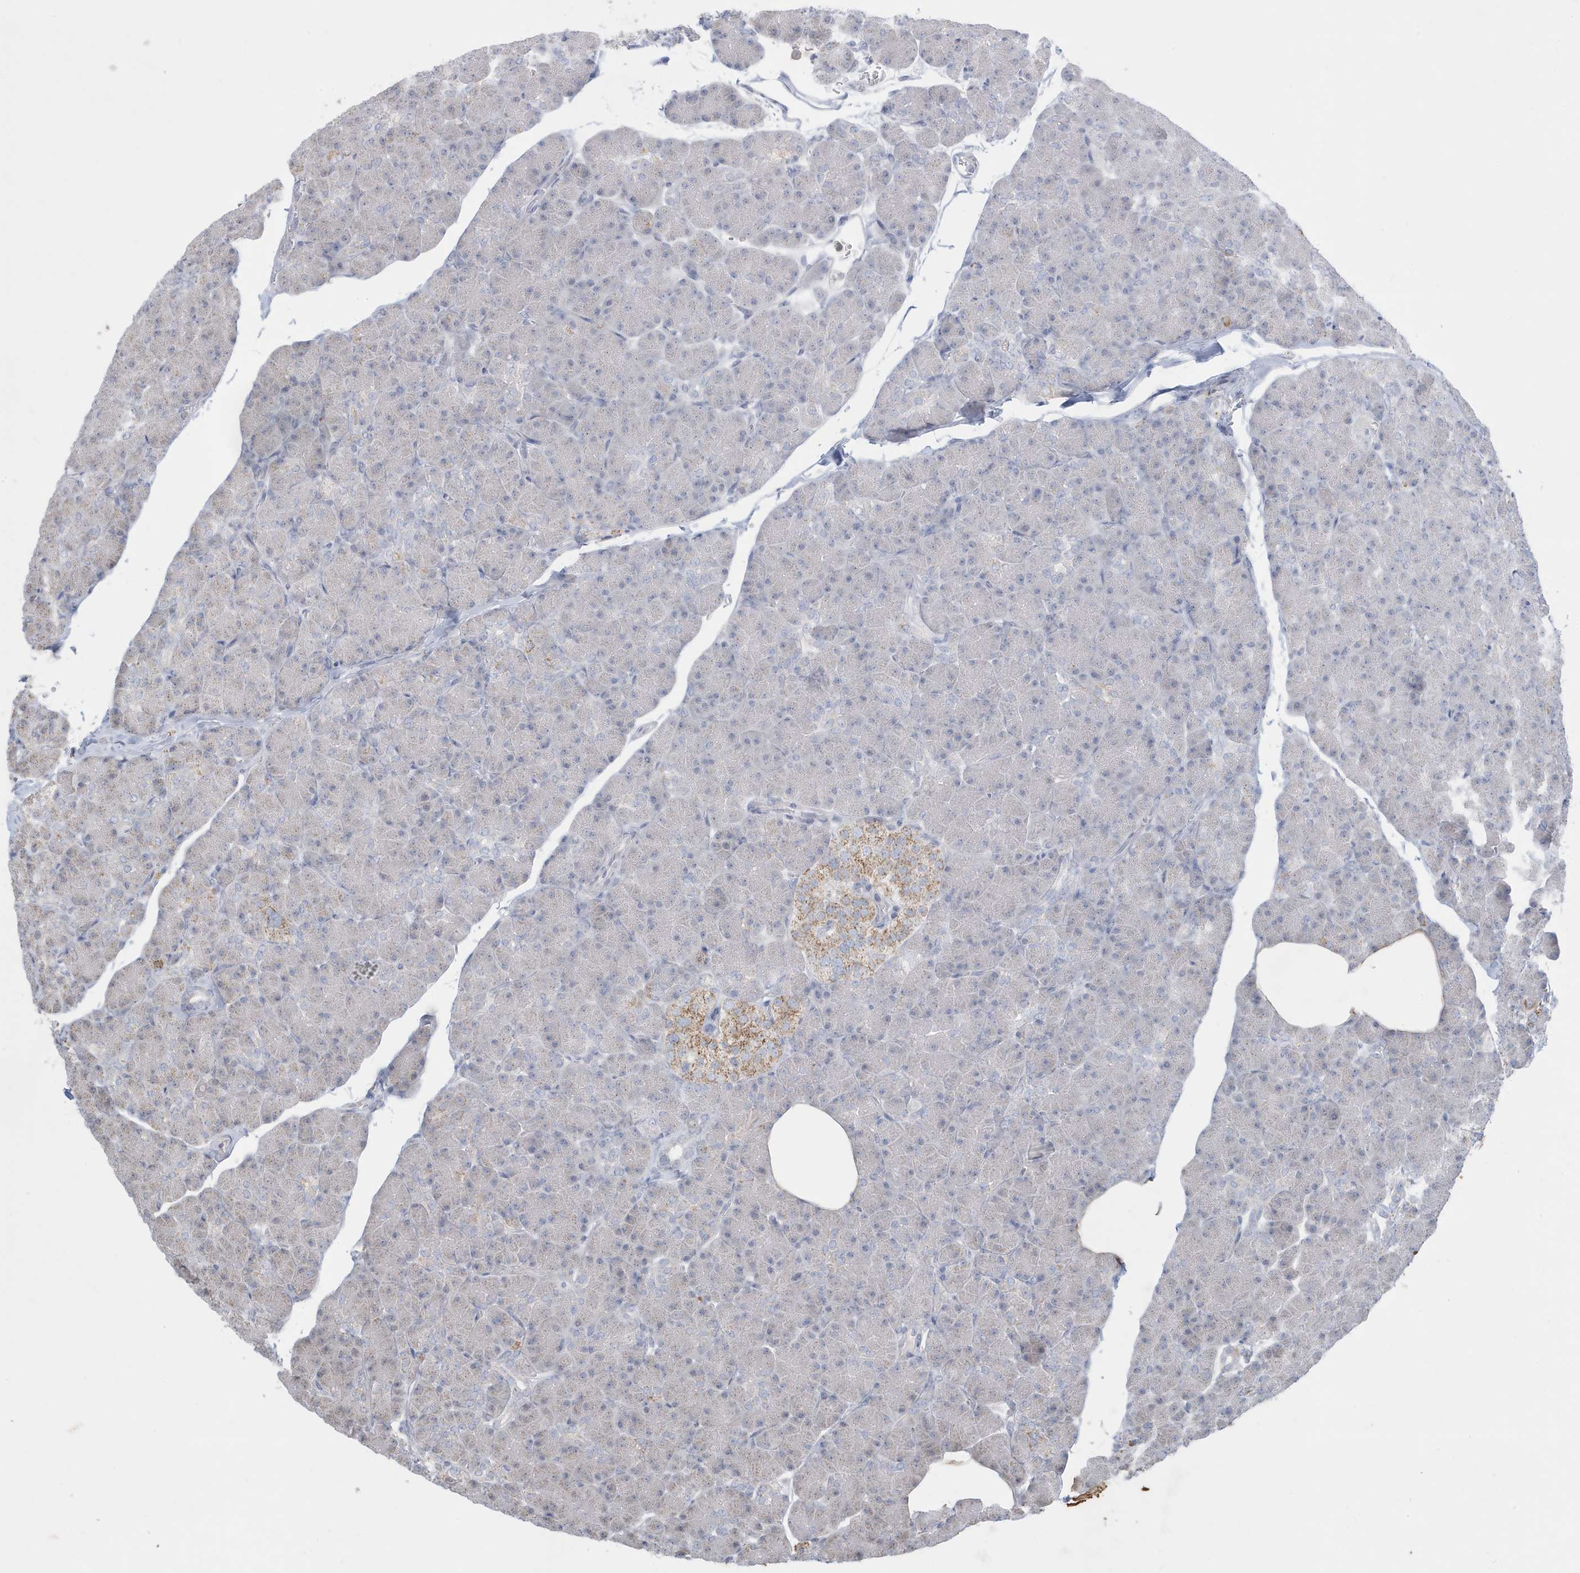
{"staining": {"intensity": "negative", "quantity": "none", "location": "none"}, "tissue": "pancreas", "cell_type": "Exocrine glandular cells", "image_type": "normal", "snomed": [{"axis": "morphology", "description": "Normal tissue, NOS"}, {"axis": "topography", "description": "Pancreas"}], "caption": "Immunohistochemical staining of unremarkable human pancreas shows no significant positivity in exocrine glandular cells. (Stains: DAB immunohistochemistry (IHC) with hematoxylin counter stain, Microscopy: brightfield microscopy at high magnification).", "gene": "FNDC1", "patient": {"sex": "female", "age": 43}}